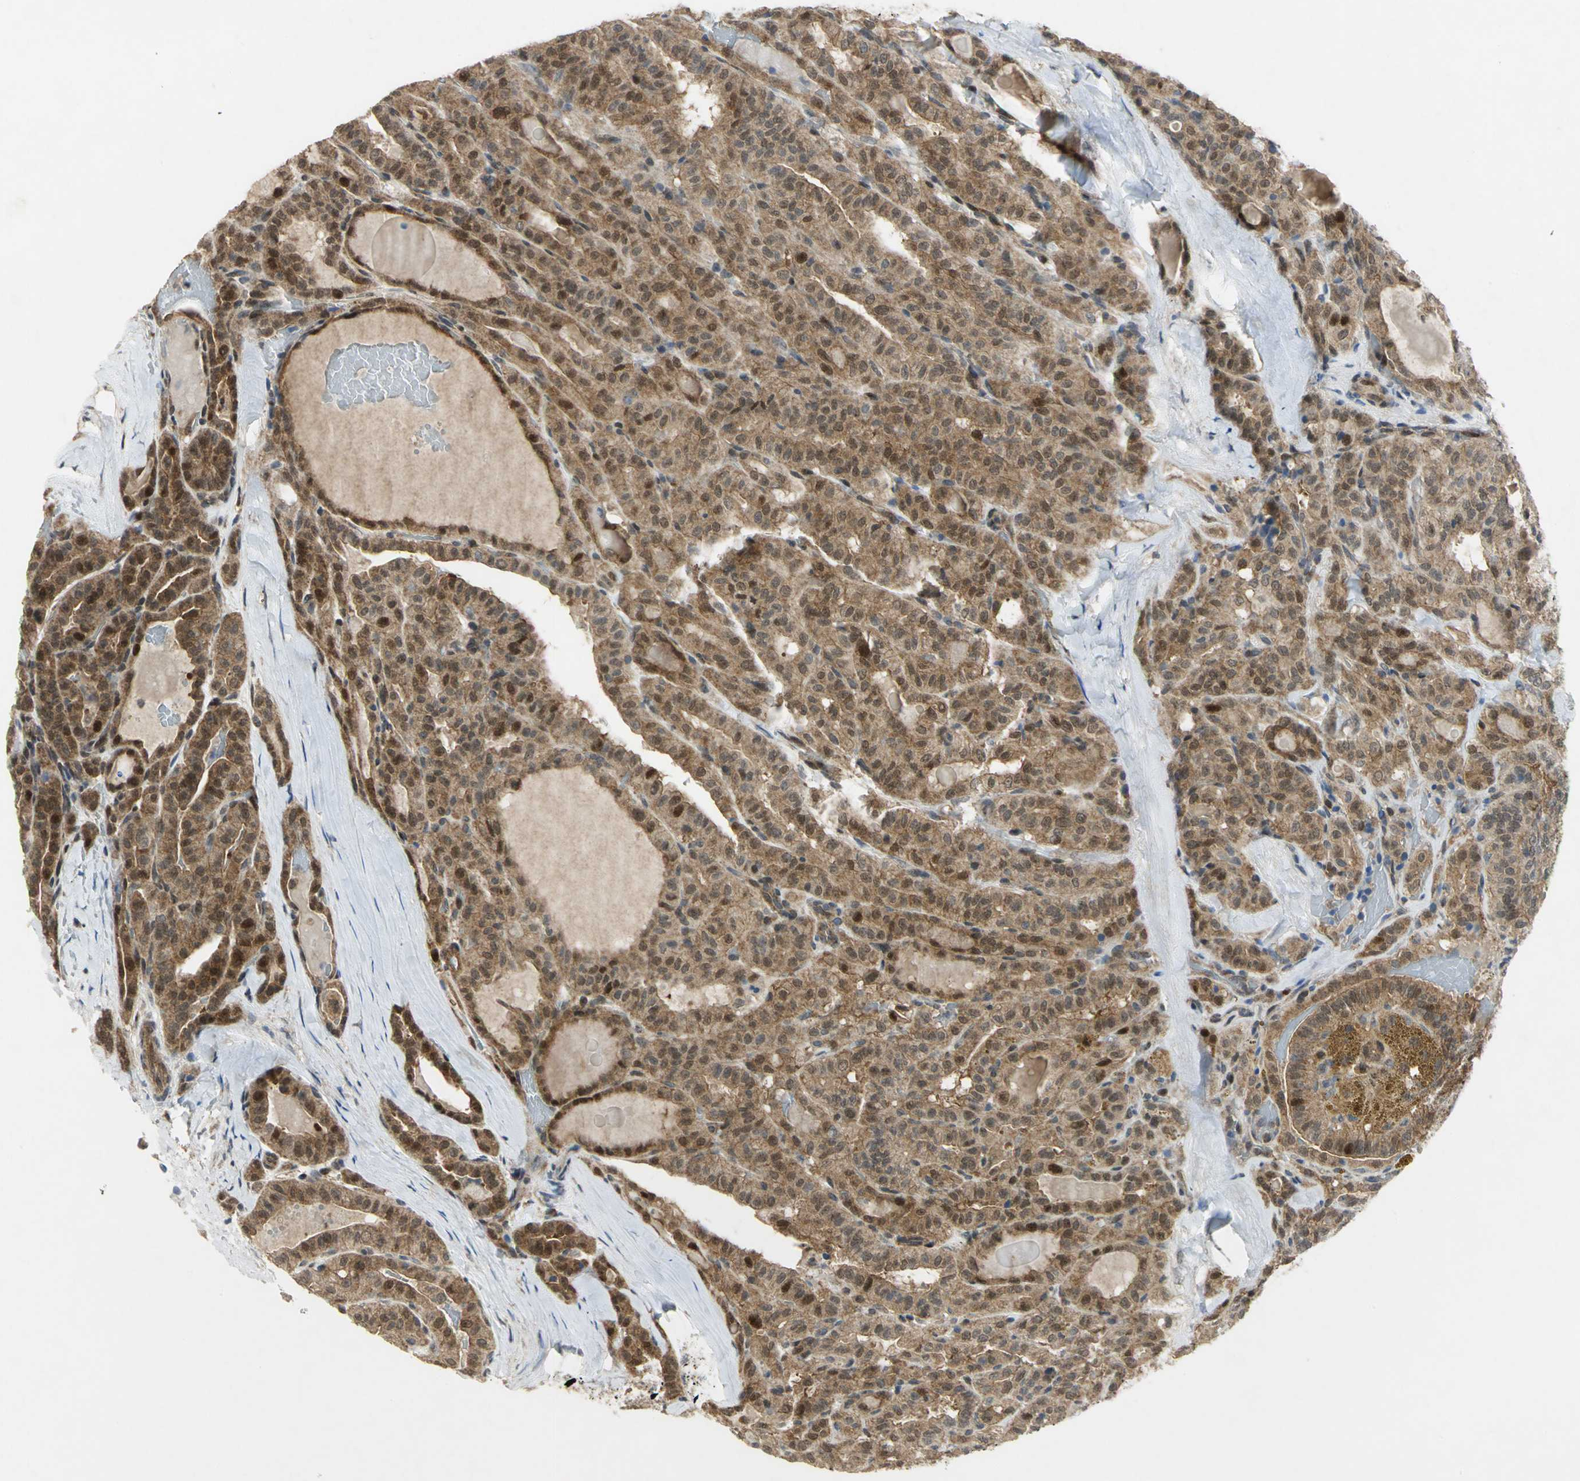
{"staining": {"intensity": "strong", "quantity": ">75%", "location": "cytoplasmic/membranous"}, "tissue": "thyroid cancer", "cell_type": "Tumor cells", "image_type": "cancer", "snomed": [{"axis": "morphology", "description": "Papillary adenocarcinoma, NOS"}, {"axis": "topography", "description": "Thyroid gland"}], "caption": "Immunohistochemical staining of human thyroid cancer (papillary adenocarcinoma) exhibits high levels of strong cytoplasmic/membranous positivity in about >75% of tumor cells.", "gene": "PPIA", "patient": {"sex": "male", "age": 77}}